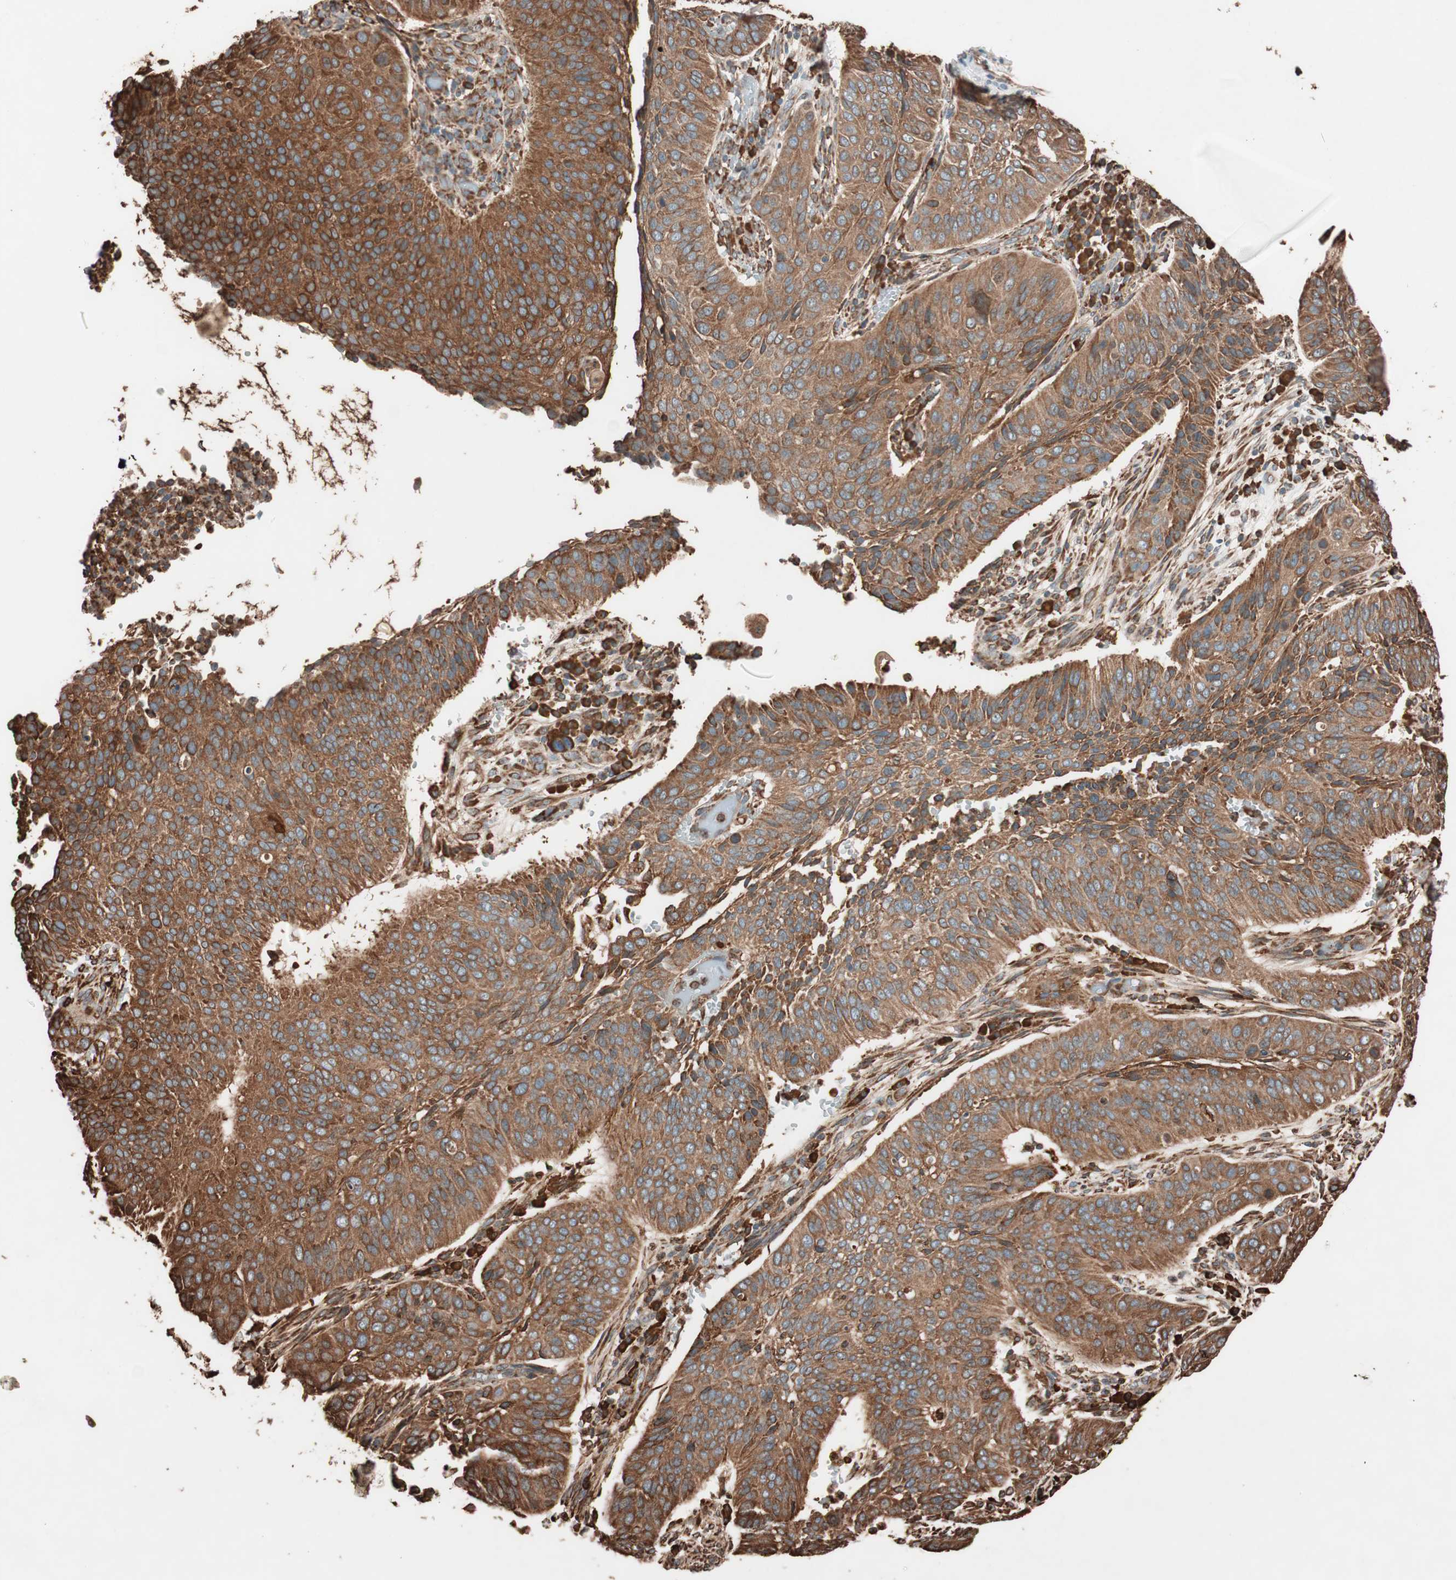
{"staining": {"intensity": "strong", "quantity": ">75%", "location": "cytoplasmic/membranous"}, "tissue": "cervical cancer", "cell_type": "Tumor cells", "image_type": "cancer", "snomed": [{"axis": "morphology", "description": "Squamous cell carcinoma, NOS"}, {"axis": "topography", "description": "Cervix"}], "caption": "Immunohistochemistry (IHC) photomicrograph of neoplastic tissue: human cervical cancer stained using immunohistochemistry (IHC) shows high levels of strong protein expression localized specifically in the cytoplasmic/membranous of tumor cells, appearing as a cytoplasmic/membranous brown color.", "gene": "VEGFA", "patient": {"sex": "female", "age": 39}}